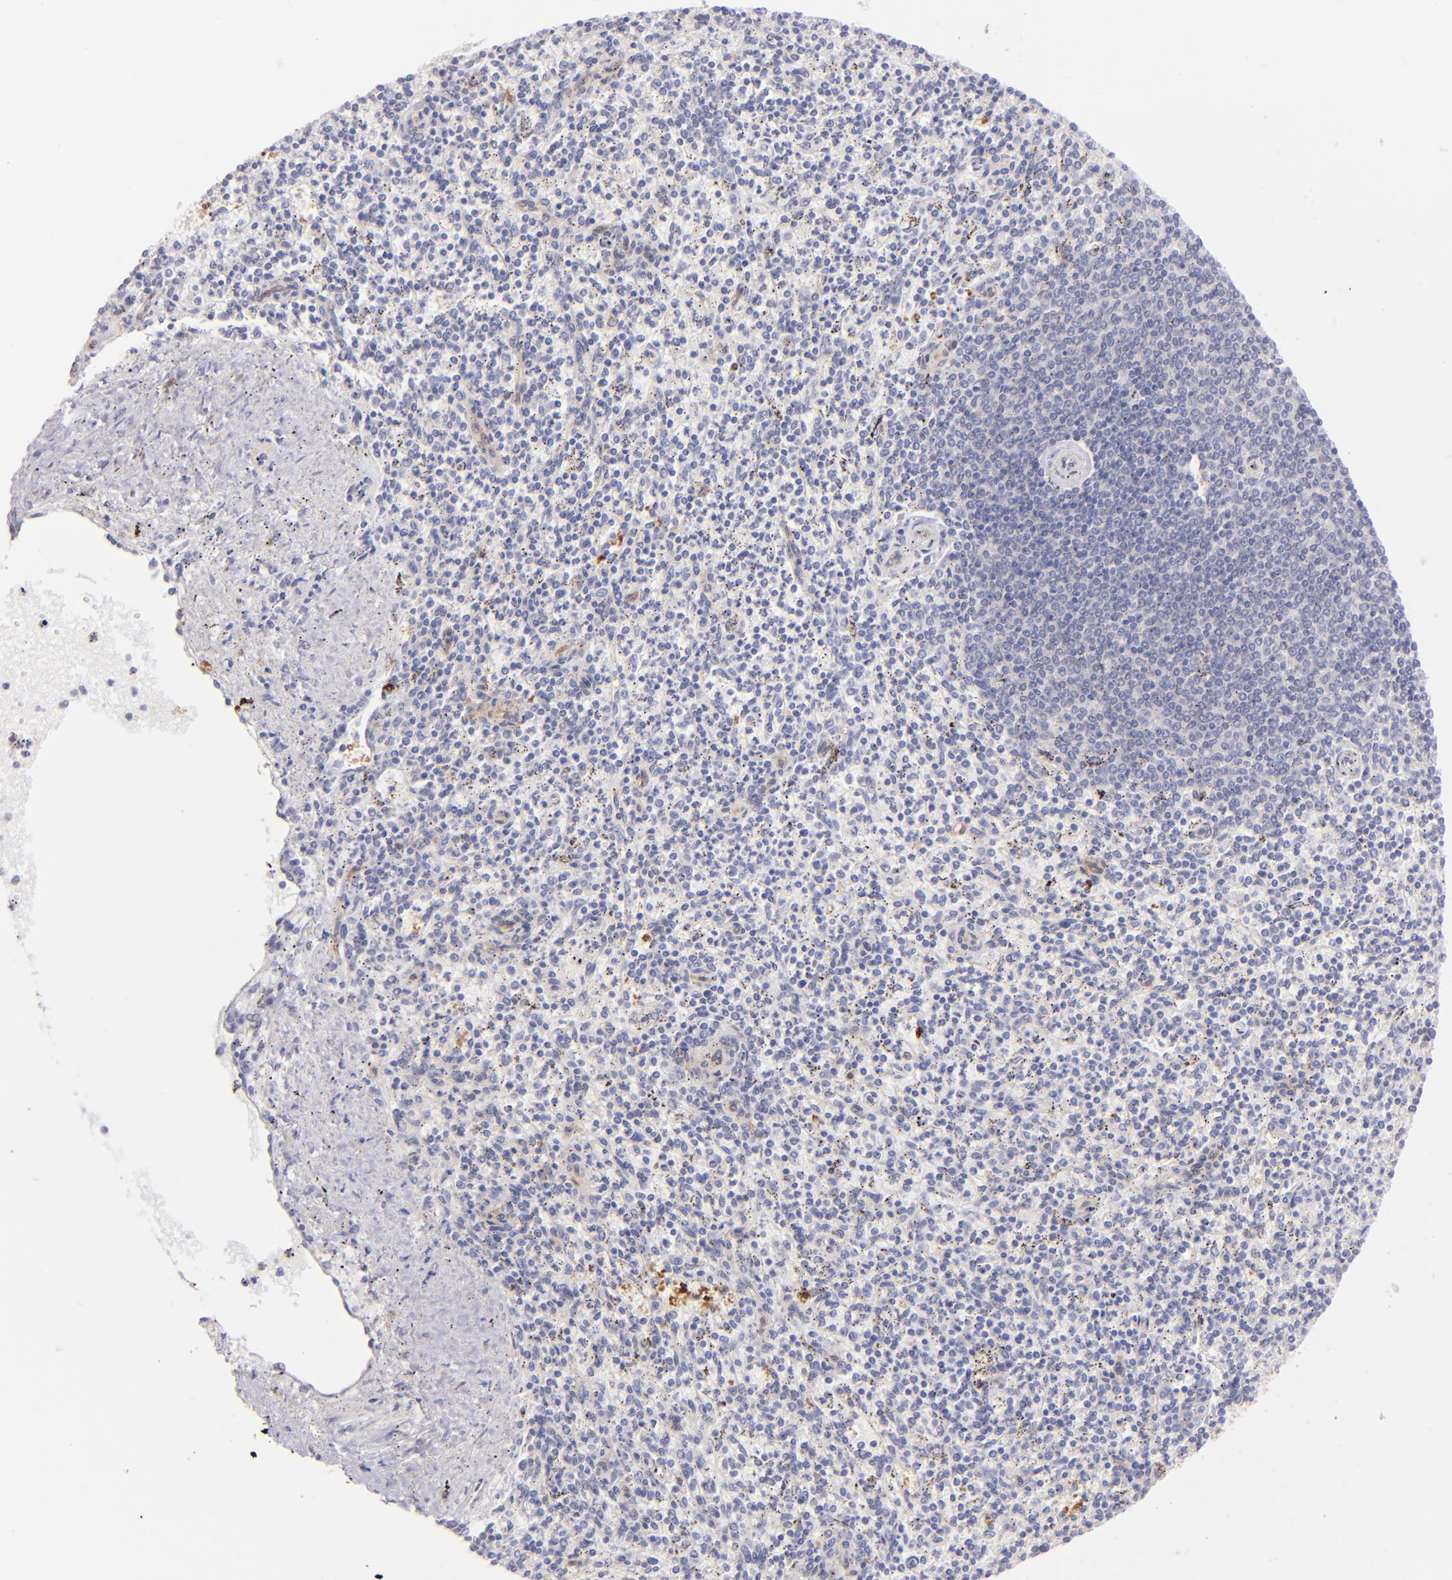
{"staining": {"intensity": "negative", "quantity": "none", "location": "none"}, "tissue": "spleen", "cell_type": "Cells in red pulp", "image_type": "normal", "snomed": [{"axis": "morphology", "description": "Normal tissue, NOS"}, {"axis": "topography", "description": "Spleen"}], "caption": "Immunohistochemistry photomicrograph of benign spleen: human spleen stained with DAB (3,3'-diaminobenzidine) displays no significant protein positivity in cells in red pulp.", "gene": "SH2D4A", "patient": {"sex": "male", "age": 72}}